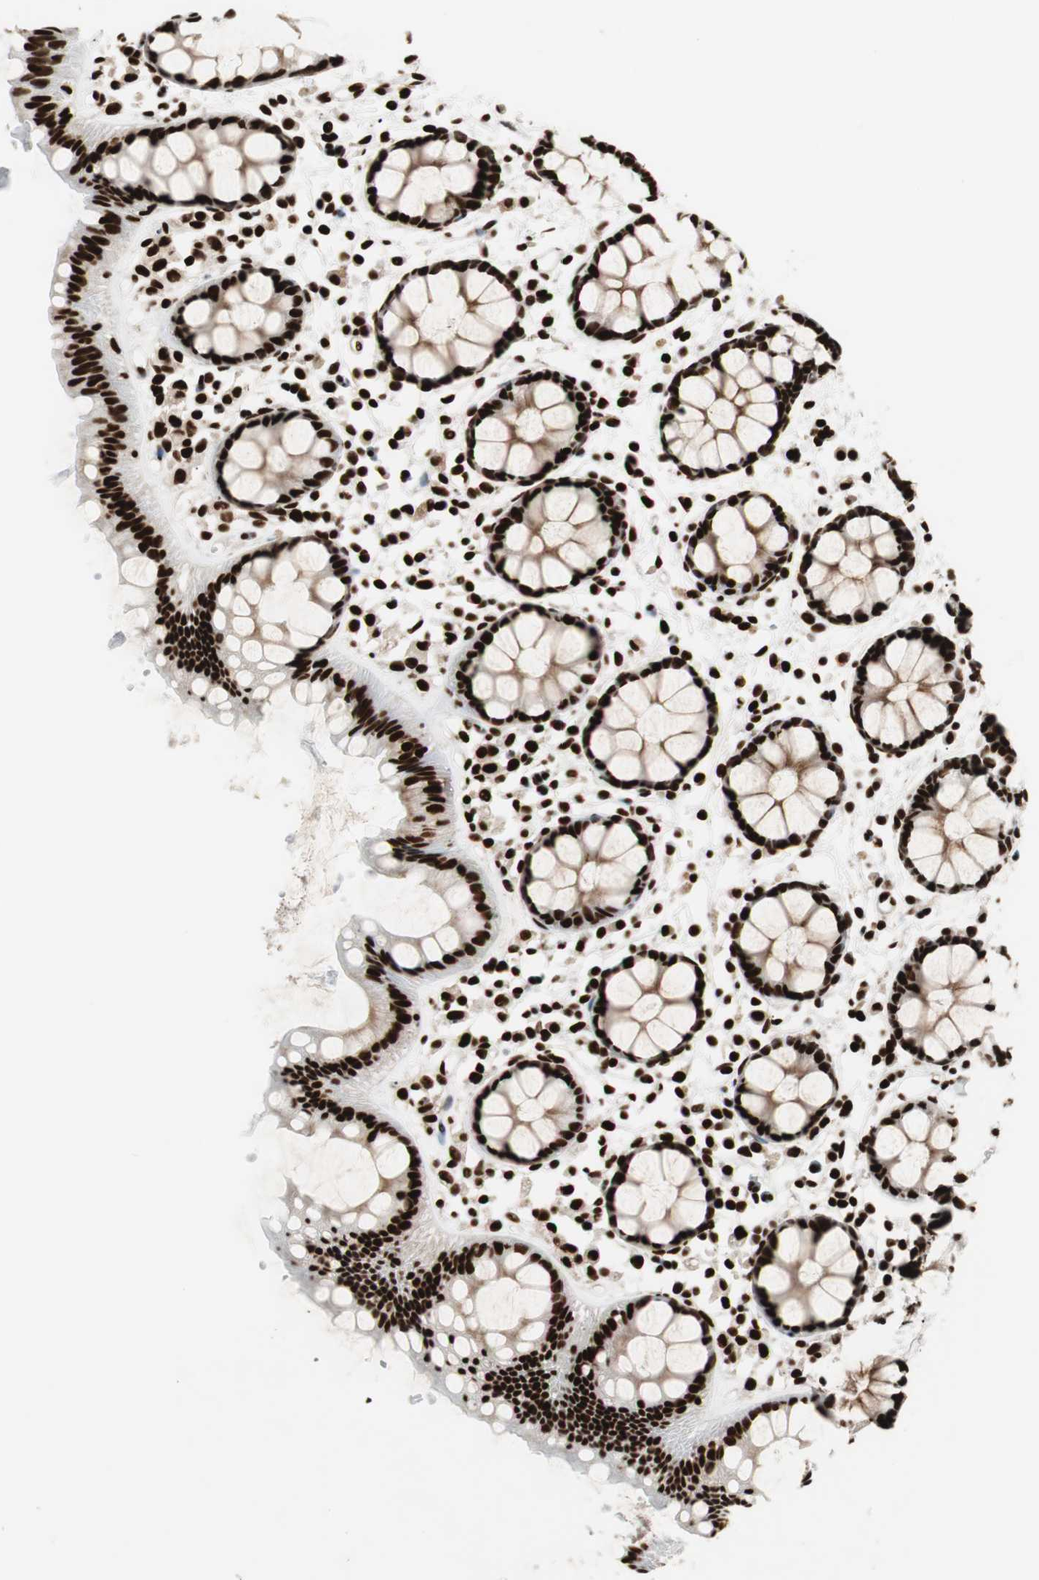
{"staining": {"intensity": "strong", "quantity": ">75%", "location": "cytoplasmic/membranous,nuclear"}, "tissue": "rectum", "cell_type": "Glandular cells", "image_type": "normal", "snomed": [{"axis": "morphology", "description": "Normal tissue, NOS"}, {"axis": "topography", "description": "Rectum"}], "caption": "IHC of normal human rectum shows high levels of strong cytoplasmic/membranous,nuclear staining in about >75% of glandular cells.", "gene": "MTA2", "patient": {"sex": "female", "age": 66}}